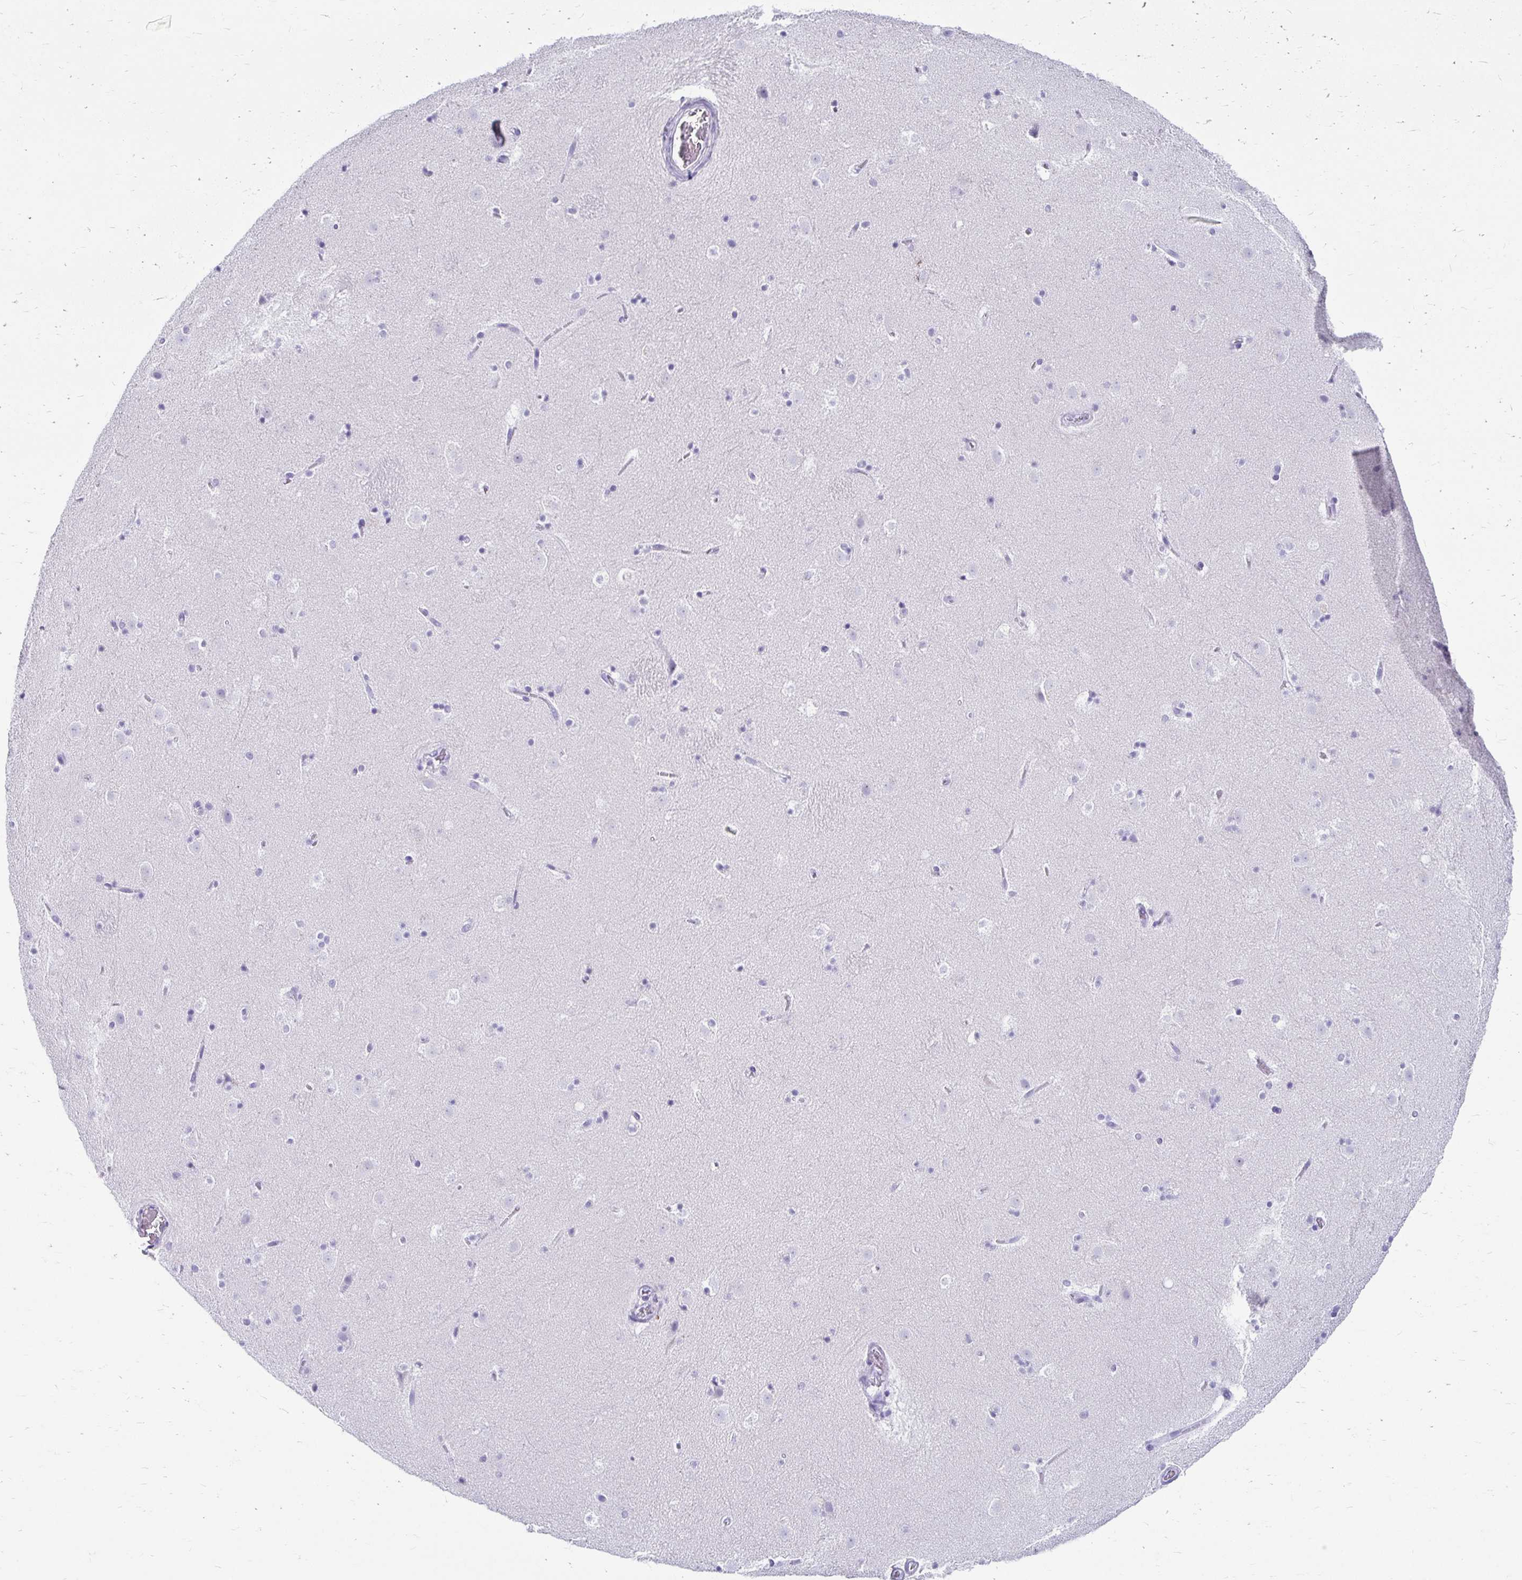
{"staining": {"intensity": "negative", "quantity": "none", "location": "none"}, "tissue": "caudate", "cell_type": "Glial cells", "image_type": "normal", "snomed": [{"axis": "morphology", "description": "Normal tissue, NOS"}, {"axis": "topography", "description": "Lateral ventricle wall"}], "caption": "Protein analysis of unremarkable caudate demonstrates no significant expression in glial cells.", "gene": "CST6", "patient": {"sex": "male", "age": 37}}